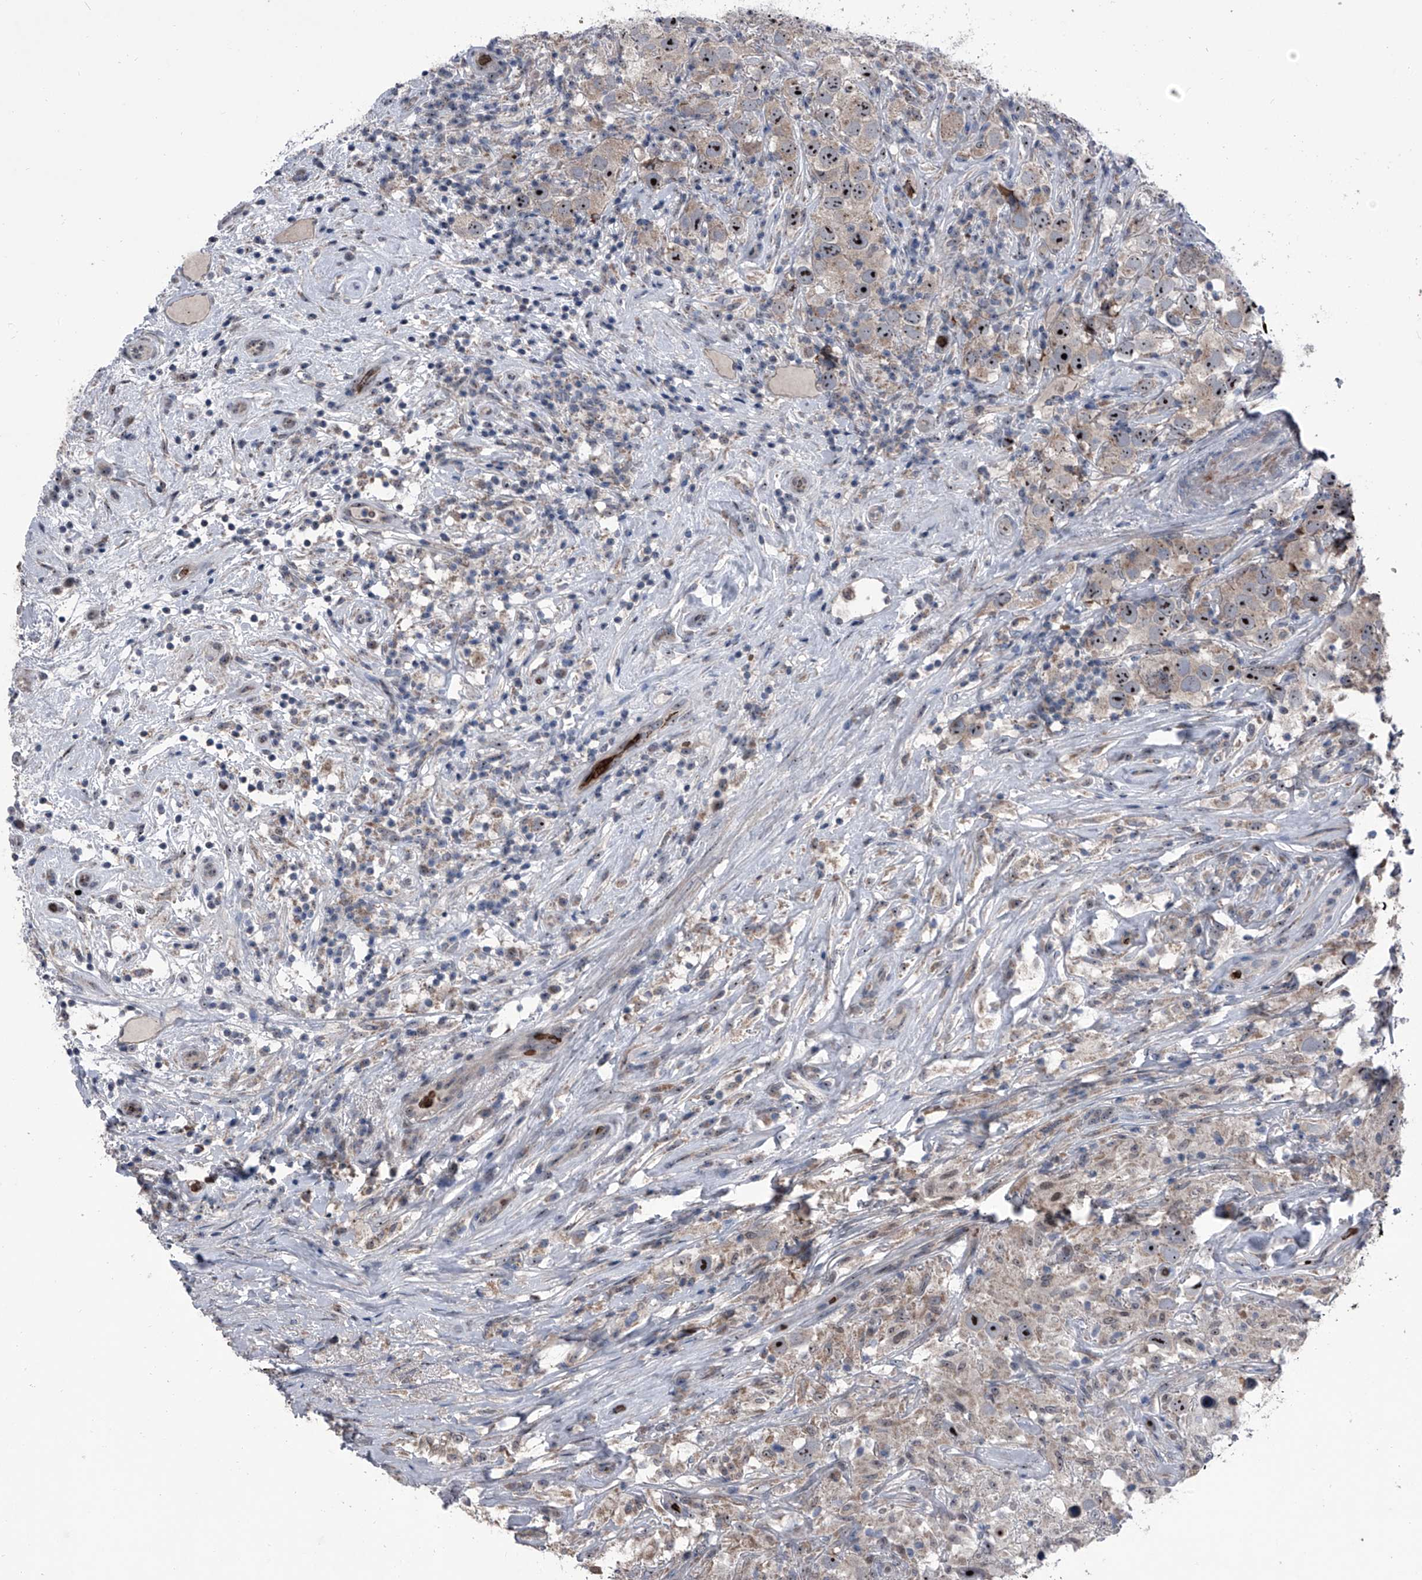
{"staining": {"intensity": "moderate", "quantity": ">75%", "location": "nuclear"}, "tissue": "testis cancer", "cell_type": "Tumor cells", "image_type": "cancer", "snomed": [{"axis": "morphology", "description": "Seminoma, NOS"}, {"axis": "topography", "description": "Testis"}], "caption": "Protein expression by IHC shows moderate nuclear expression in about >75% of tumor cells in testis cancer (seminoma). (DAB = brown stain, brightfield microscopy at high magnification).", "gene": "CEP85L", "patient": {"sex": "male", "age": 49}}